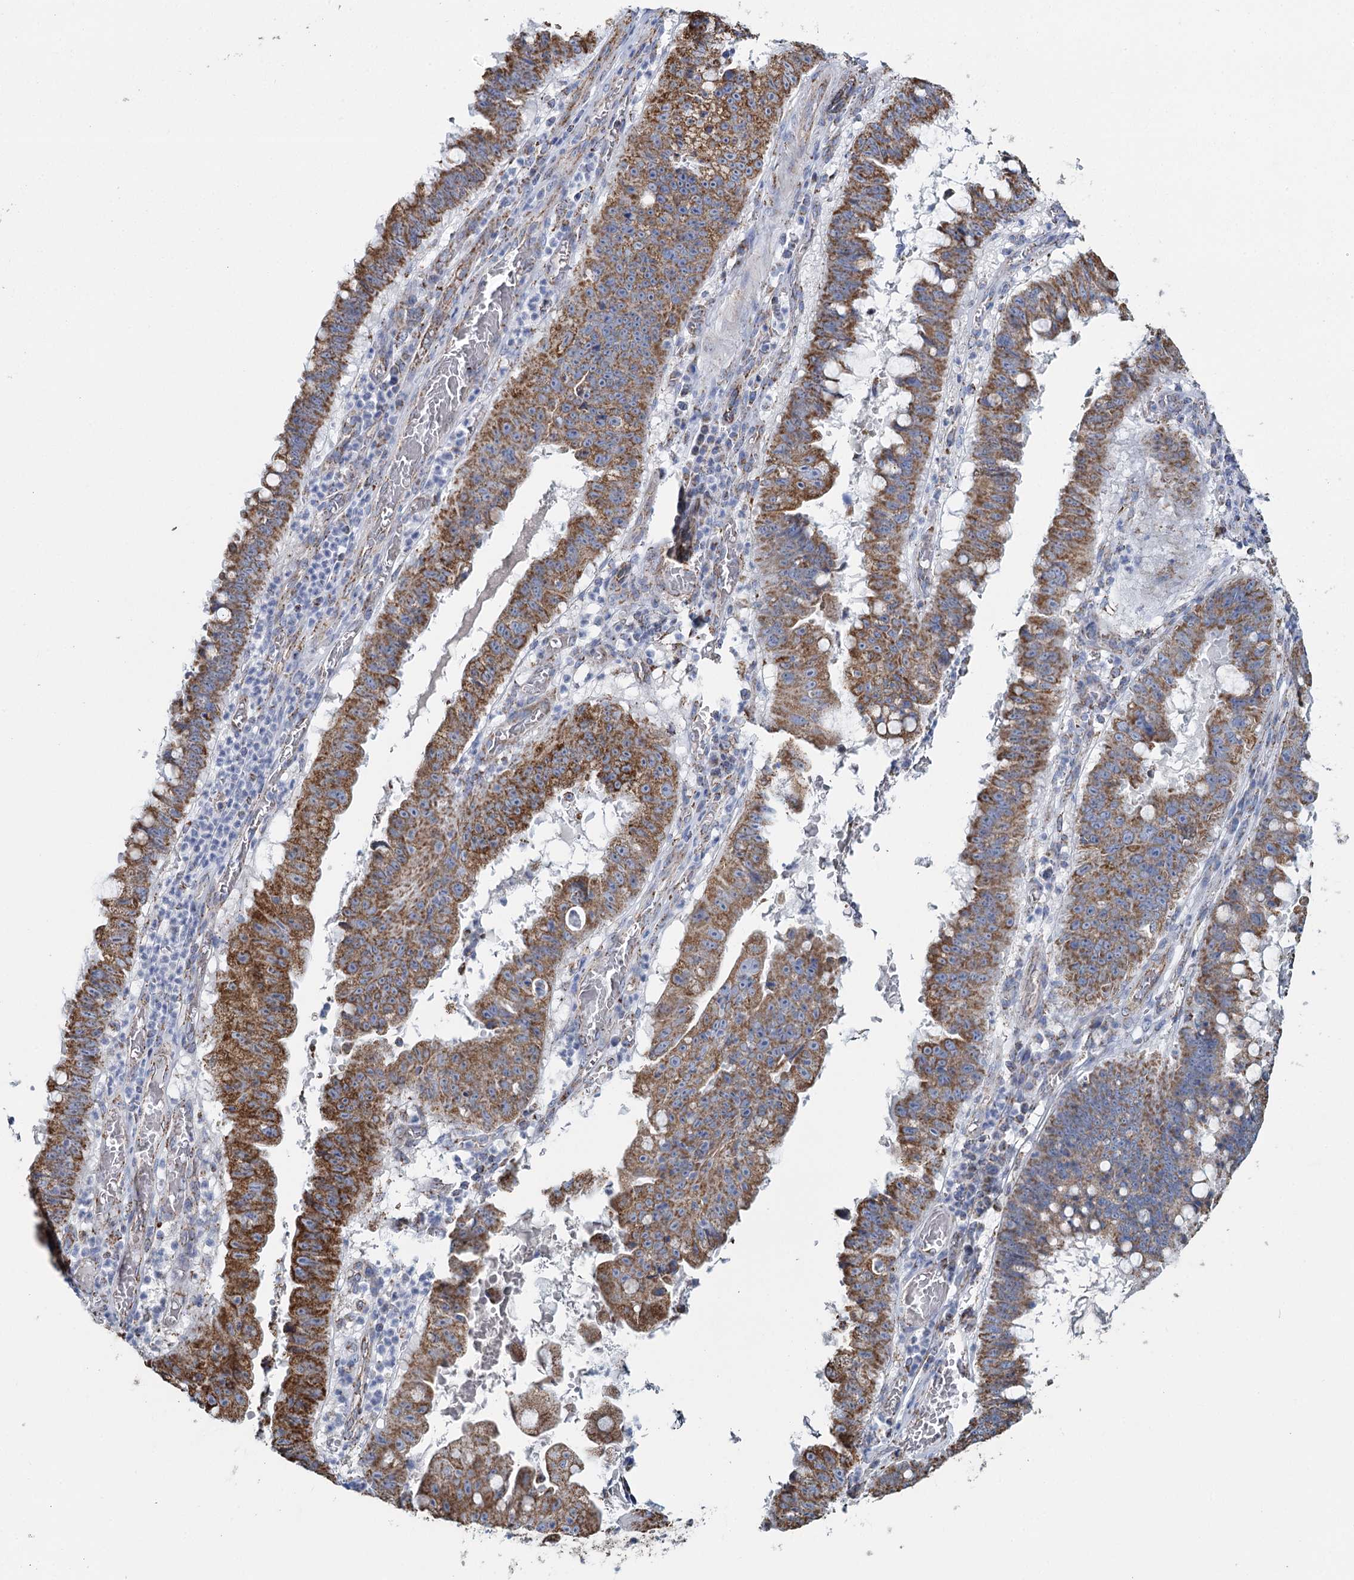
{"staining": {"intensity": "moderate", "quantity": ">75%", "location": "cytoplasmic/membranous"}, "tissue": "stomach cancer", "cell_type": "Tumor cells", "image_type": "cancer", "snomed": [{"axis": "morphology", "description": "Adenocarcinoma, NOS"}, {"axis": "topography", "description": "Stomach"}], "caption": "Immunohistochemical staining of human adenocarcinoma (stomach) displays medium levels of moderate cytoplasmic/membranous staining in about >75% of tumor cells.", "gene": "MRPL44", "patient": {"sex": "male", "age": 59}}